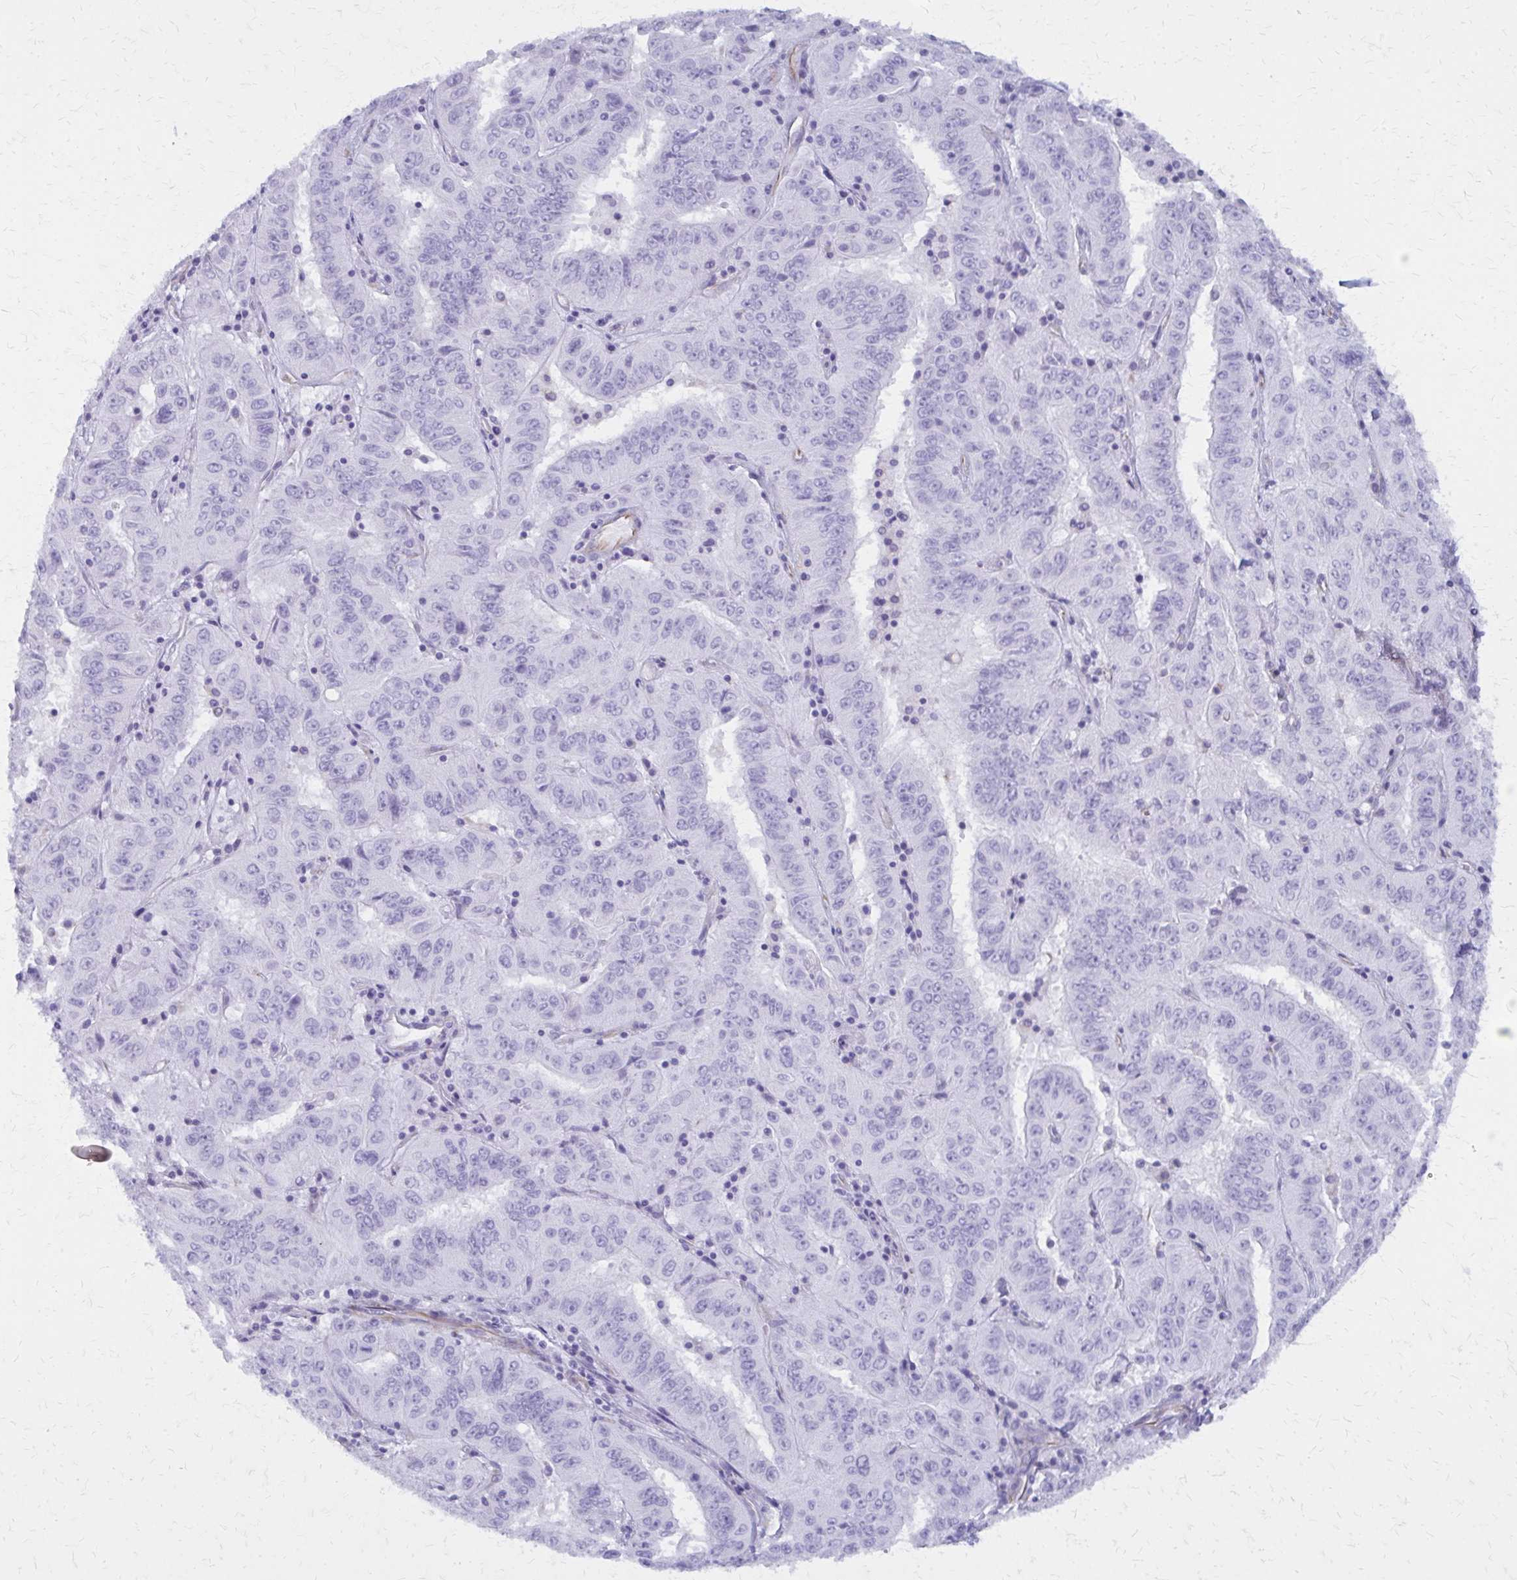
{"staining": {"intensity": "negative", "quantity": "none", "location": "none"}, "tissue": "pancreatic cancer", "cell_type": "Tumor cells", "image_type": "cancer", "snomed": [{"axis": "morphology", "description": "Adenocarcinoma, NOS"}, {"axis": "topography", "description": "Pancreas"}], "caption": "Protein analysis of pancreatic cancer exhibits no significant expression in tumor cells. (DAB immunohistochemistry (IHC) with hematoxylin counter stain).", "gene": "GFAP", "patient": {"sex": "male", "age": 63}}